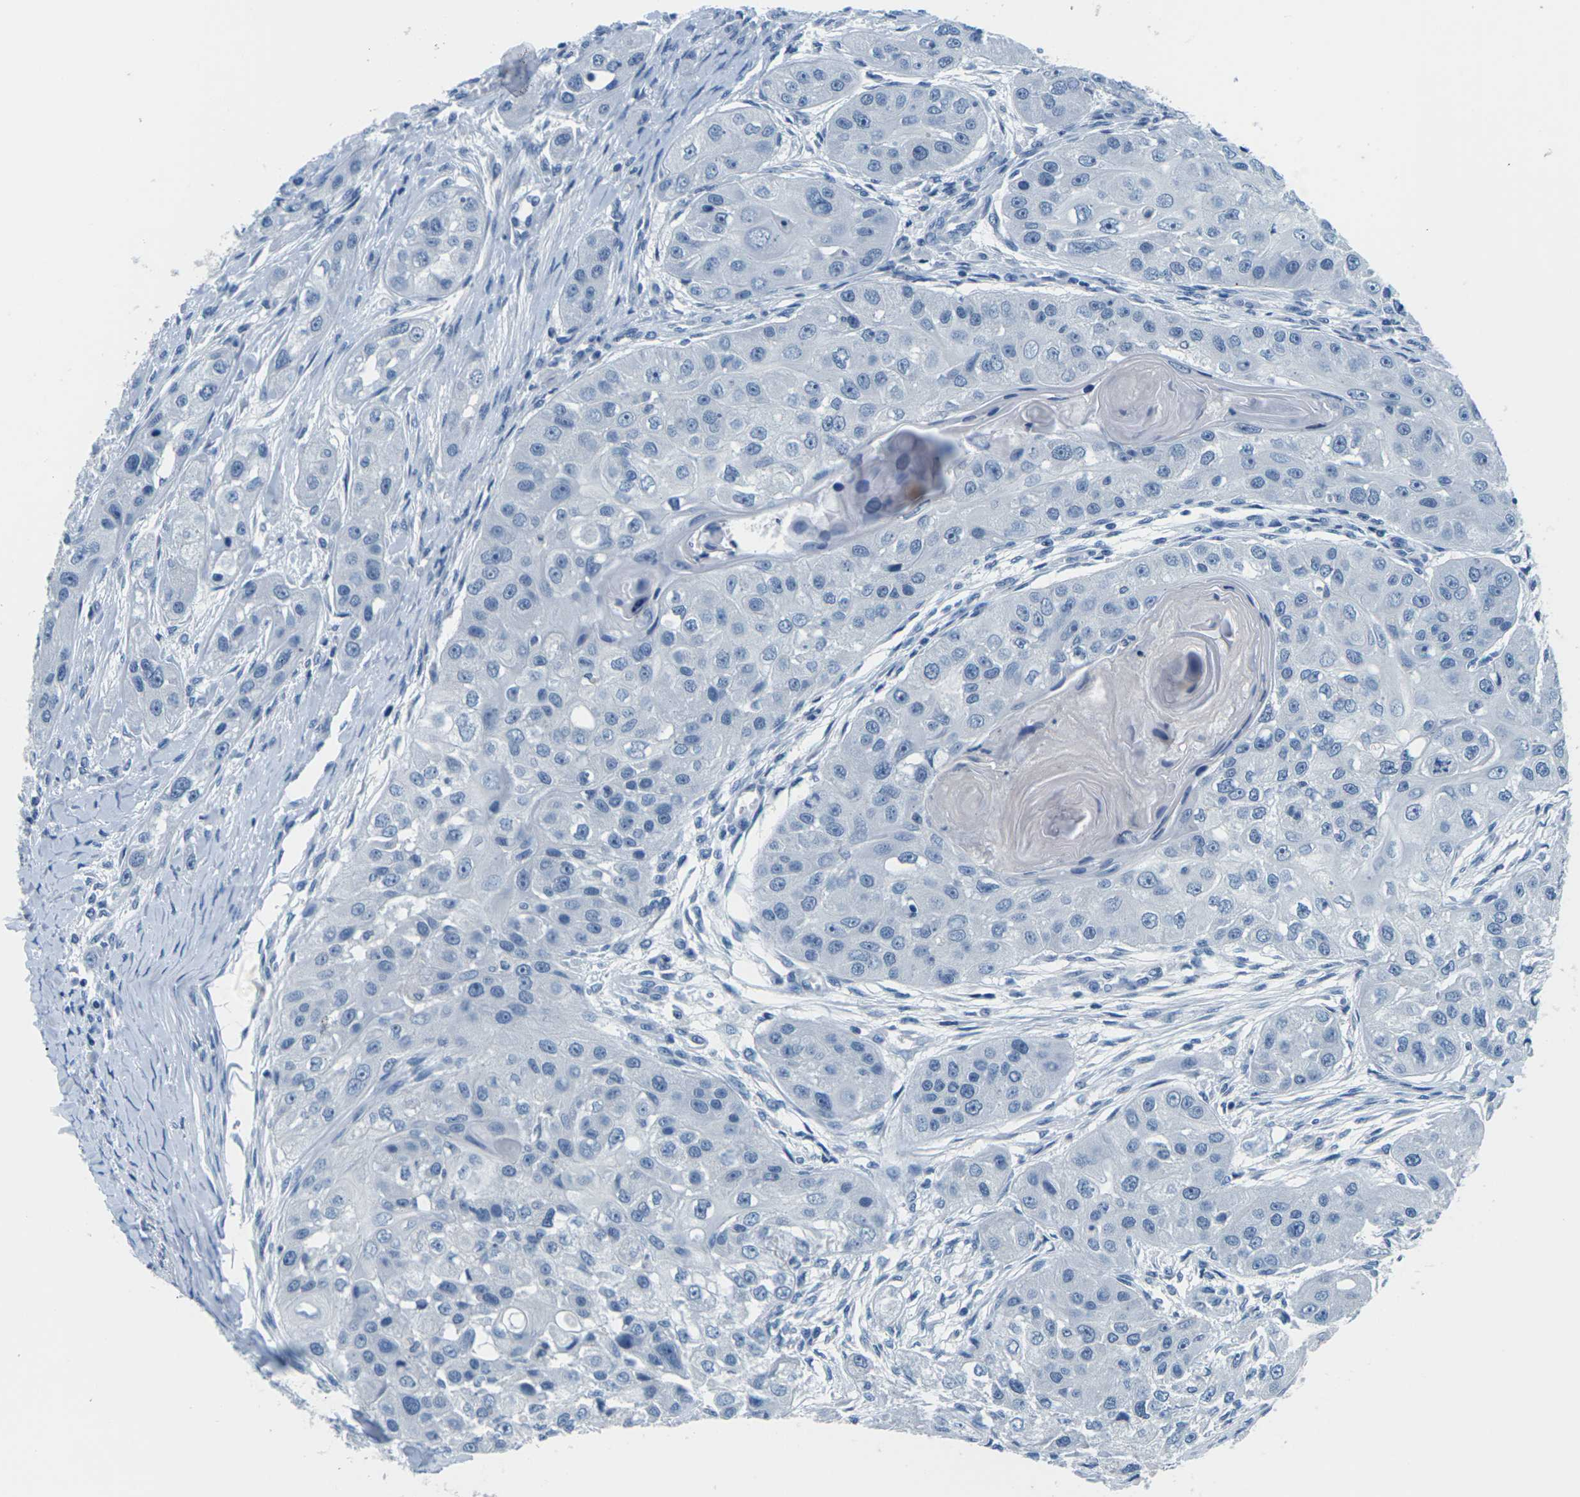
{"staining": {"intensity": "negative", "quantity": "none", "location": "none"}, "tissue": "head and neck cancer", "cell_type": "Tumor cells", "image_type": "cancer", "snomed": [{"axis": "morphology", "description": "Normal tissue, NOS"}, {"axis": "morphology", "description": "Squamous cell carcinoma, NOS"}, {"axis": "topography", "description": "Skeletal muscle"}, {"axis": "topography", "description": "Head-Neck"}], "caption": "Tumor cells show no significant positivity in head and neck cancer. (DAB (3,3'-diaminobenzidine) immunohistochemistry visualized using brightfield microscopy, high magnification).", "gene": "UMOD", "patient": {"sex": "male", "age": 51}}